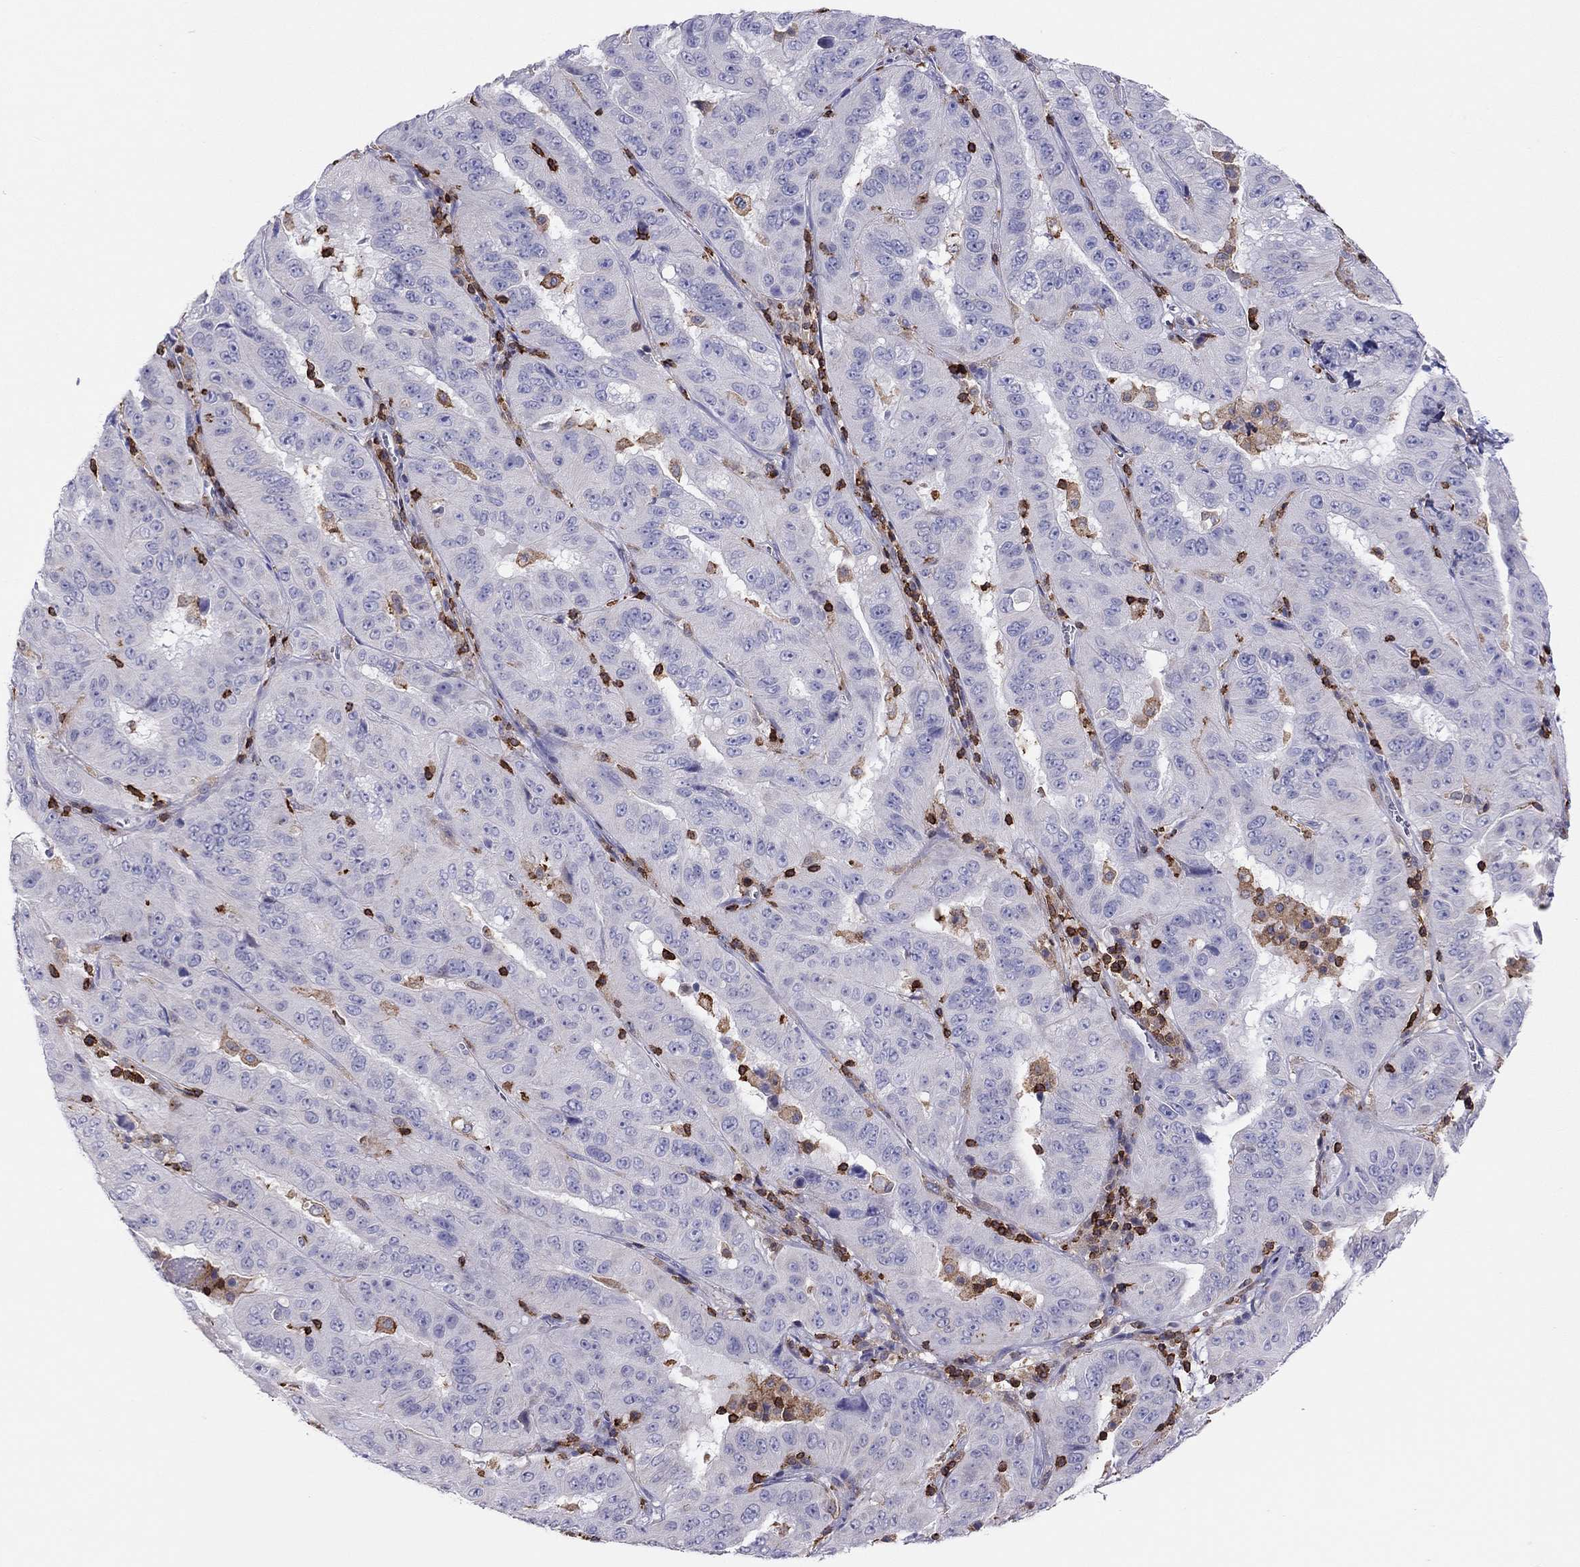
{"staining": {"intensity": "negative", "quantity": "none", "location": "none"}, "tissue": "pancreatic cancer", "cell_type": "Tumor cells", "image_type": "cancer", "snomed": [{"axis": "morphology", "description": "Adenocarcinoma, NOS"}, {"axis": "topography", "description": "Pancreas"}], "caption": "Tumor cells show no significant staining in pancreatic cancer (adenocarcinoma). (DAB (3,3'-diaminobenzidine) immunohistochemistry (IHC) visualized using brightfield microscopy, high magnification).", "gene": "MND1", "patient": {"sex": "male", "age": 63}}